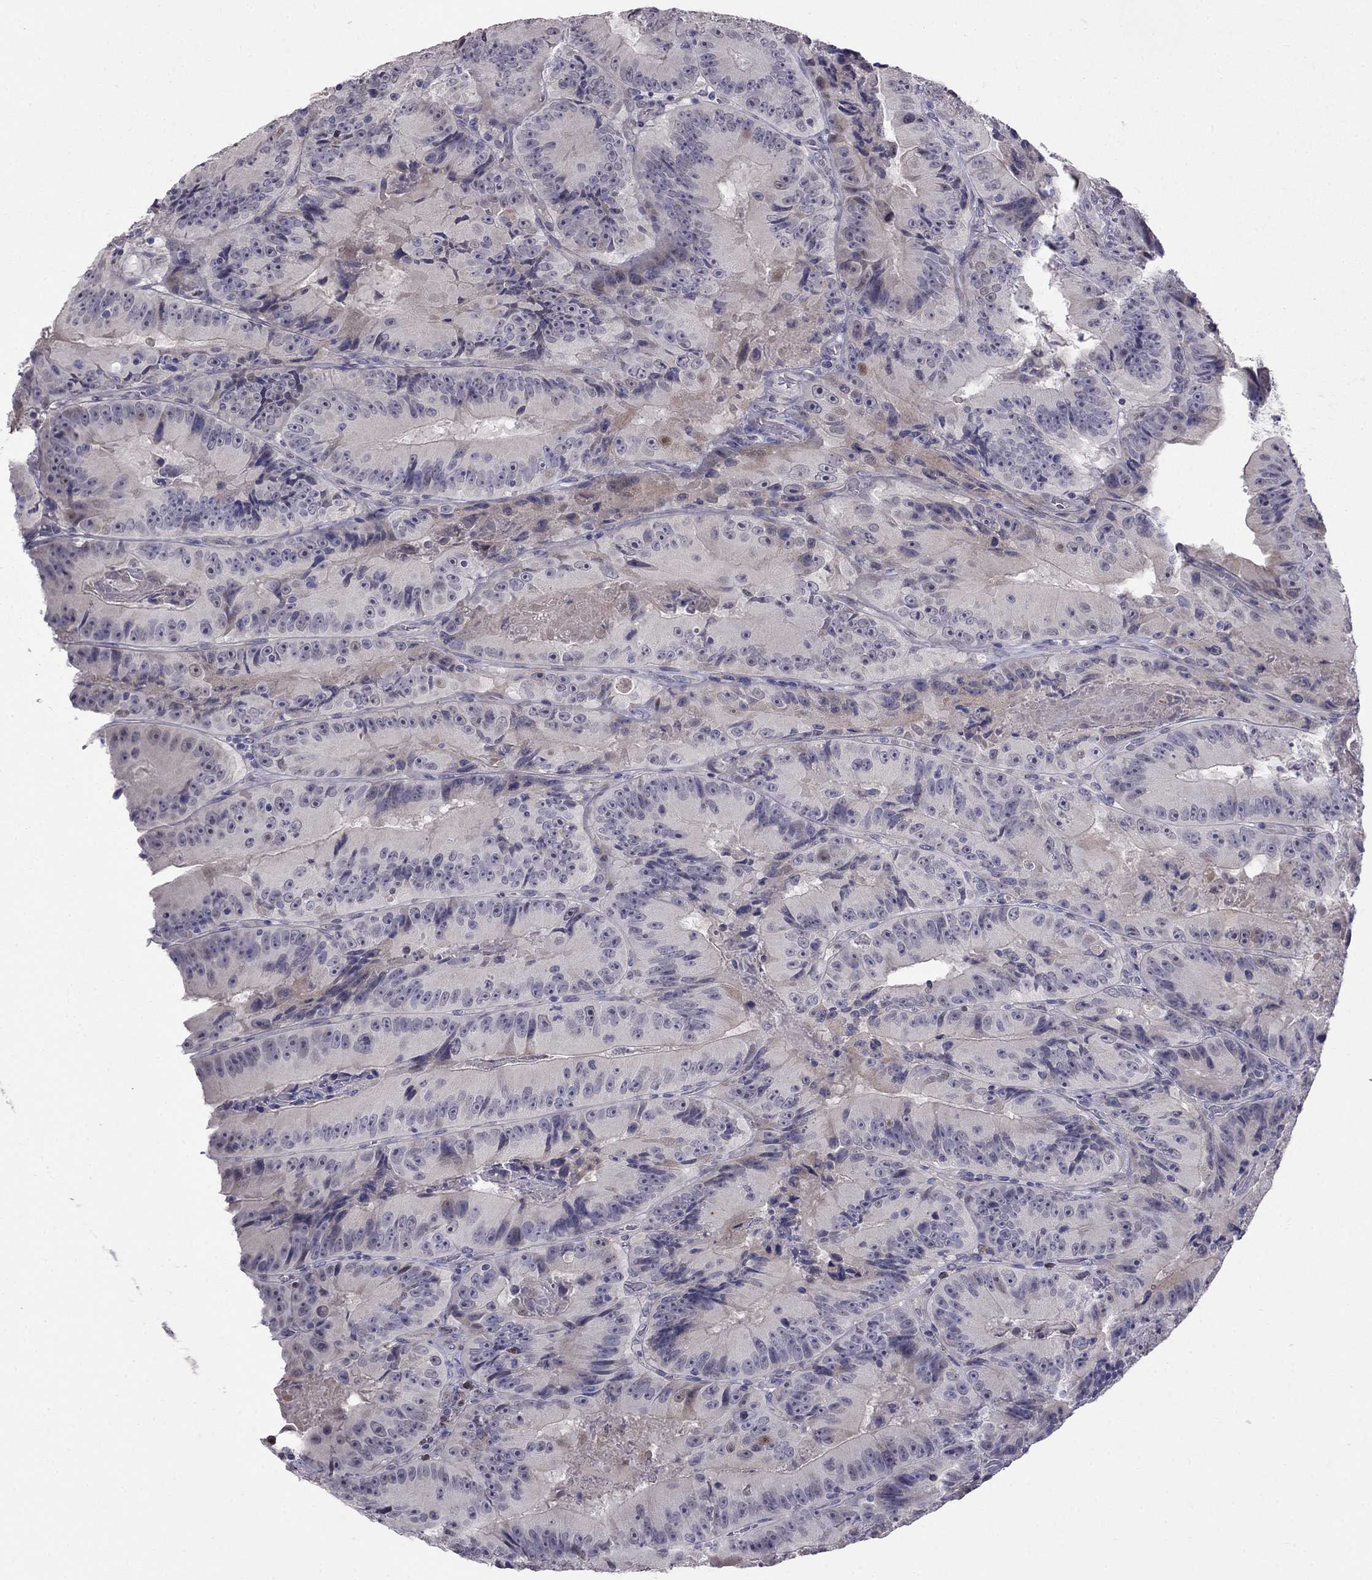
{"staining": {"intensity": "negative", "quantity": "none", "location": "none"}, "tissue": "colorectal cancer", "cell_type": "Tumor cells", "image_type": "cancer", "snomed": [{"axis": "morphology", "description": "Adenocarcinoma, NOS"}, {"axis": "topography", "description": "Colon"}], "caption": "Adenocarcinoma (colorectal) was stained to show a protein in brown. There is no significant expression in tumor cells.", "gene": "LRRC39", "patient": {"sex": "female", "age": 86}}